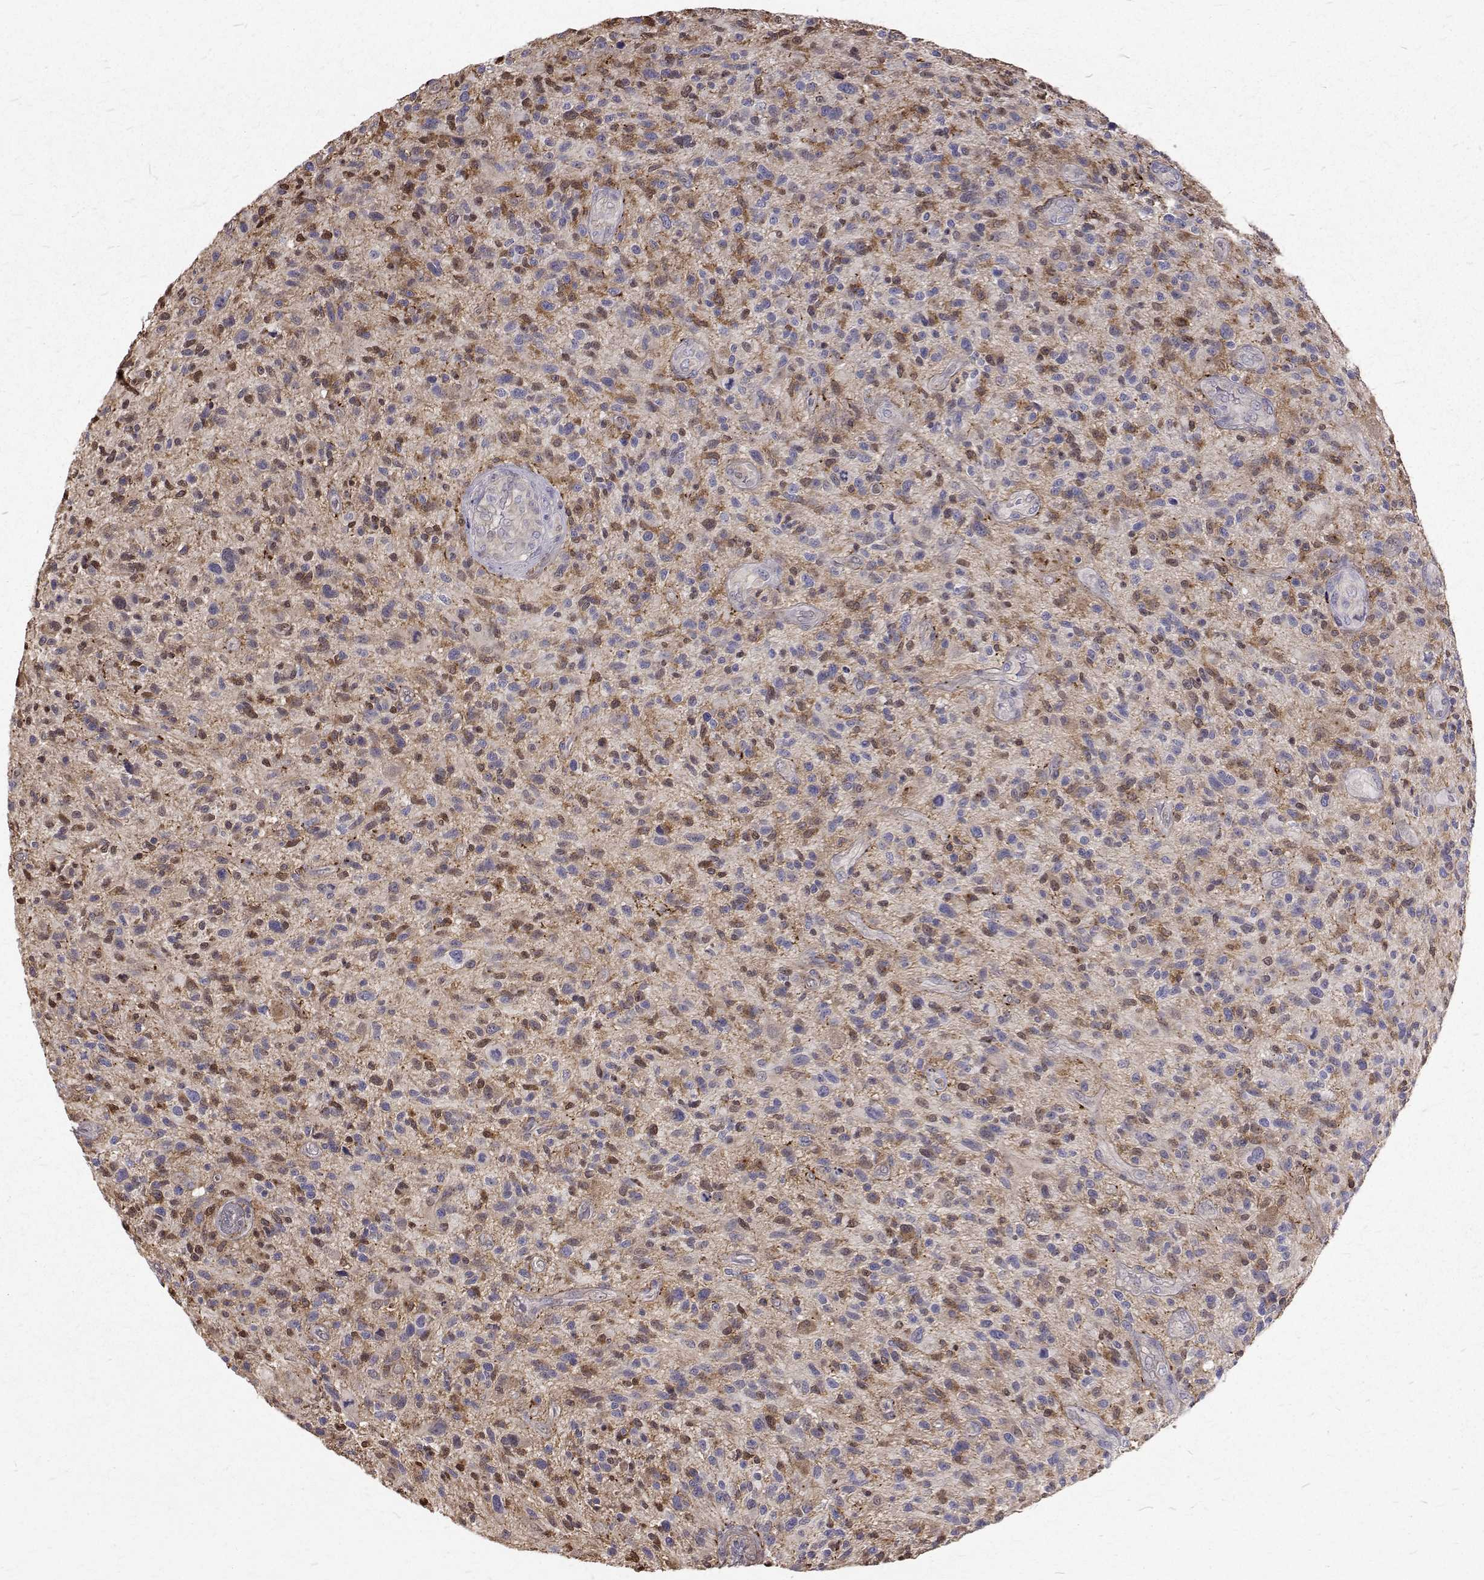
{"staining": {"intensity": "moderate", "quantity": "25%-75%", "location": "nuclear"}, "tissue": "glioma", "cell_type": "Tumor cells", "image_type": "cancer", "snomed": [{"axis": "morphology", "description": "Glioma, malignant, High grade"}, {"axis": "topography", "description": "Brain"}], "caption": "About 25%-75% of tumor cells in high-grade glioma (malignant) display moderate nuclear protein staining as visualized by brown immunohistochemical staining.", "gene": "CCDC89", "patient": {"sex": "male", "age": 47}}